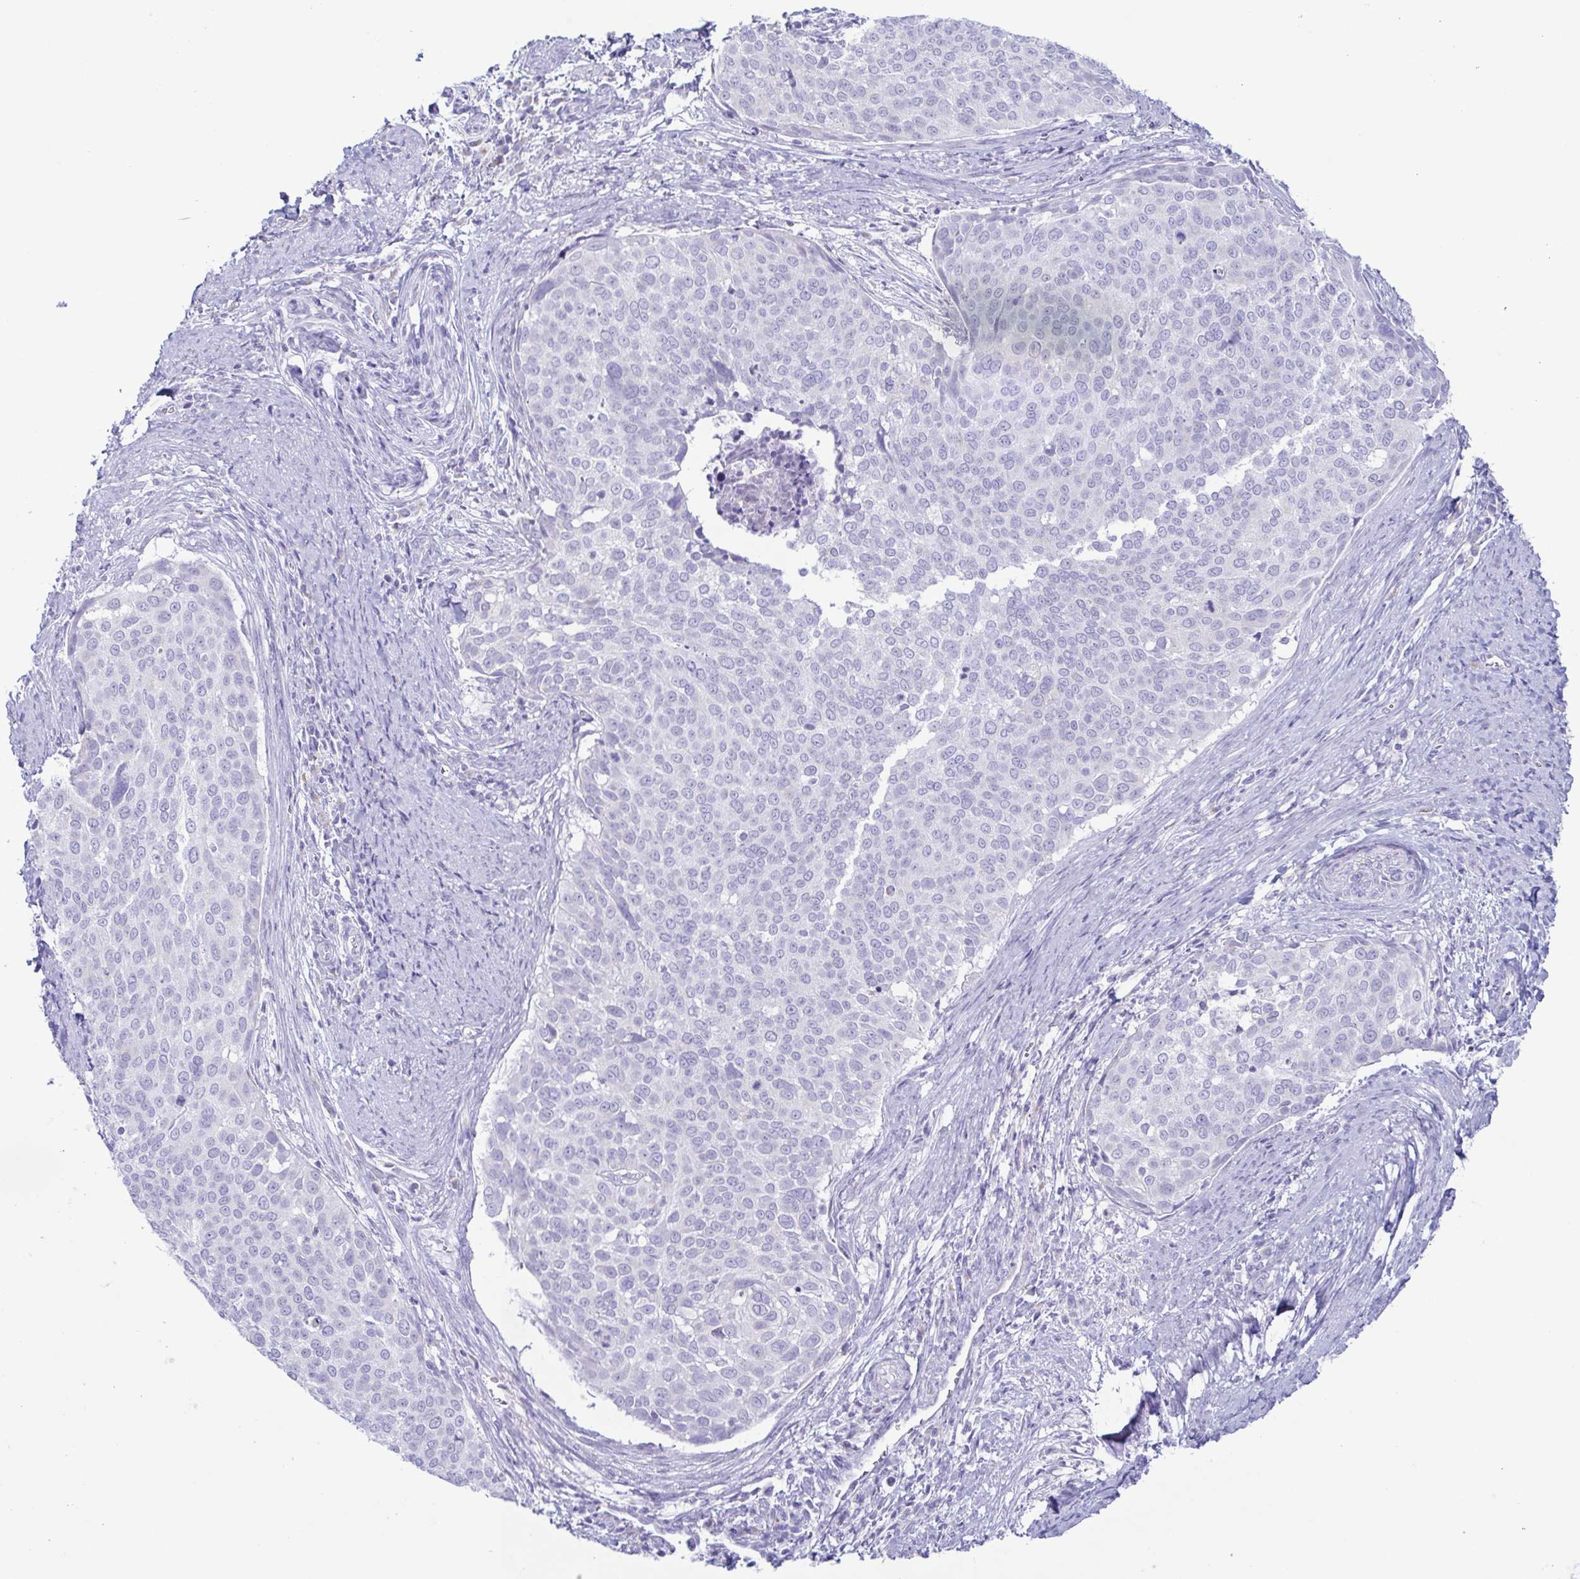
{"staining": {"intensity": "negative", "quantity": "none", "location": "none"}, "tissue": "cervical cancer", "cell_type": "Tumor cells", "image_type": "cancer", "snomed": [{"axis": "morphology", "description": "Squamous cell carcinoma, NOS"}, {"axis": "topography", "description": "Cervix"}], "caption": "Immunohistochemistry histopathology image of neoplastic tissue: human cervical squamous cell carcinoma stained with DAB demonstrates no significant protein positivity in tumor cells.", "gene": "AZU1", "patient": {"sex": "female", "age": 39}}